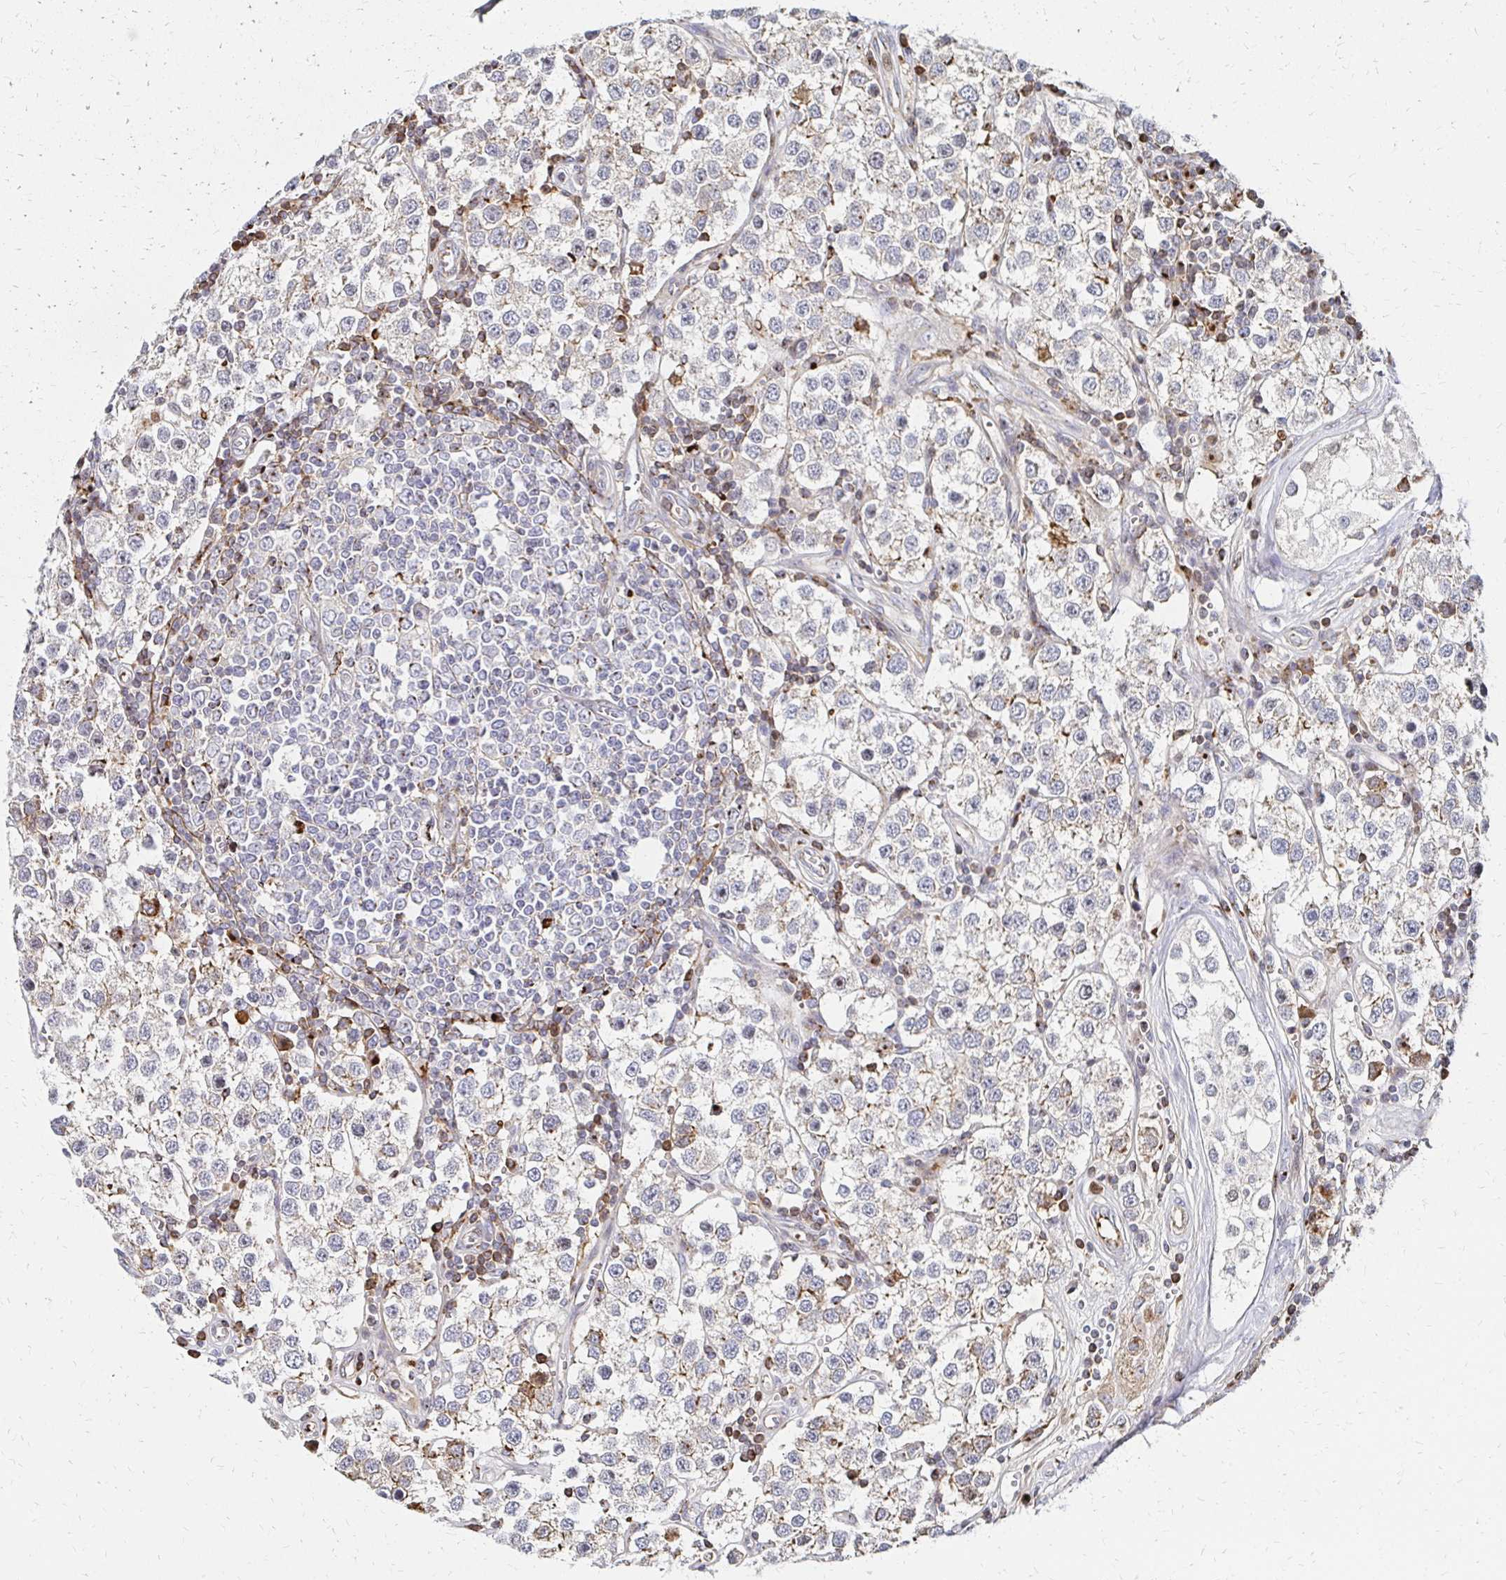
{"staining": {"intensity": "weak", "quantity": "<25%", "location": "cytoplasmic/membranous"}, "tissue": "testis cancer", "cell_type": "Tumor cells", "image_type": "cancer", "snomed": [{"axis": "morphology", "description": "Seminoma, NOS"}, {"axis": "topography", "description": "Testis"}], "caption": "This is a micrograph of immunohistochemistry (IHC) staining of testis cancer, which shows no positivity in tumor cells.", "gene": "MAN1A1", "patient": {"sex": "male", "age": 34}}